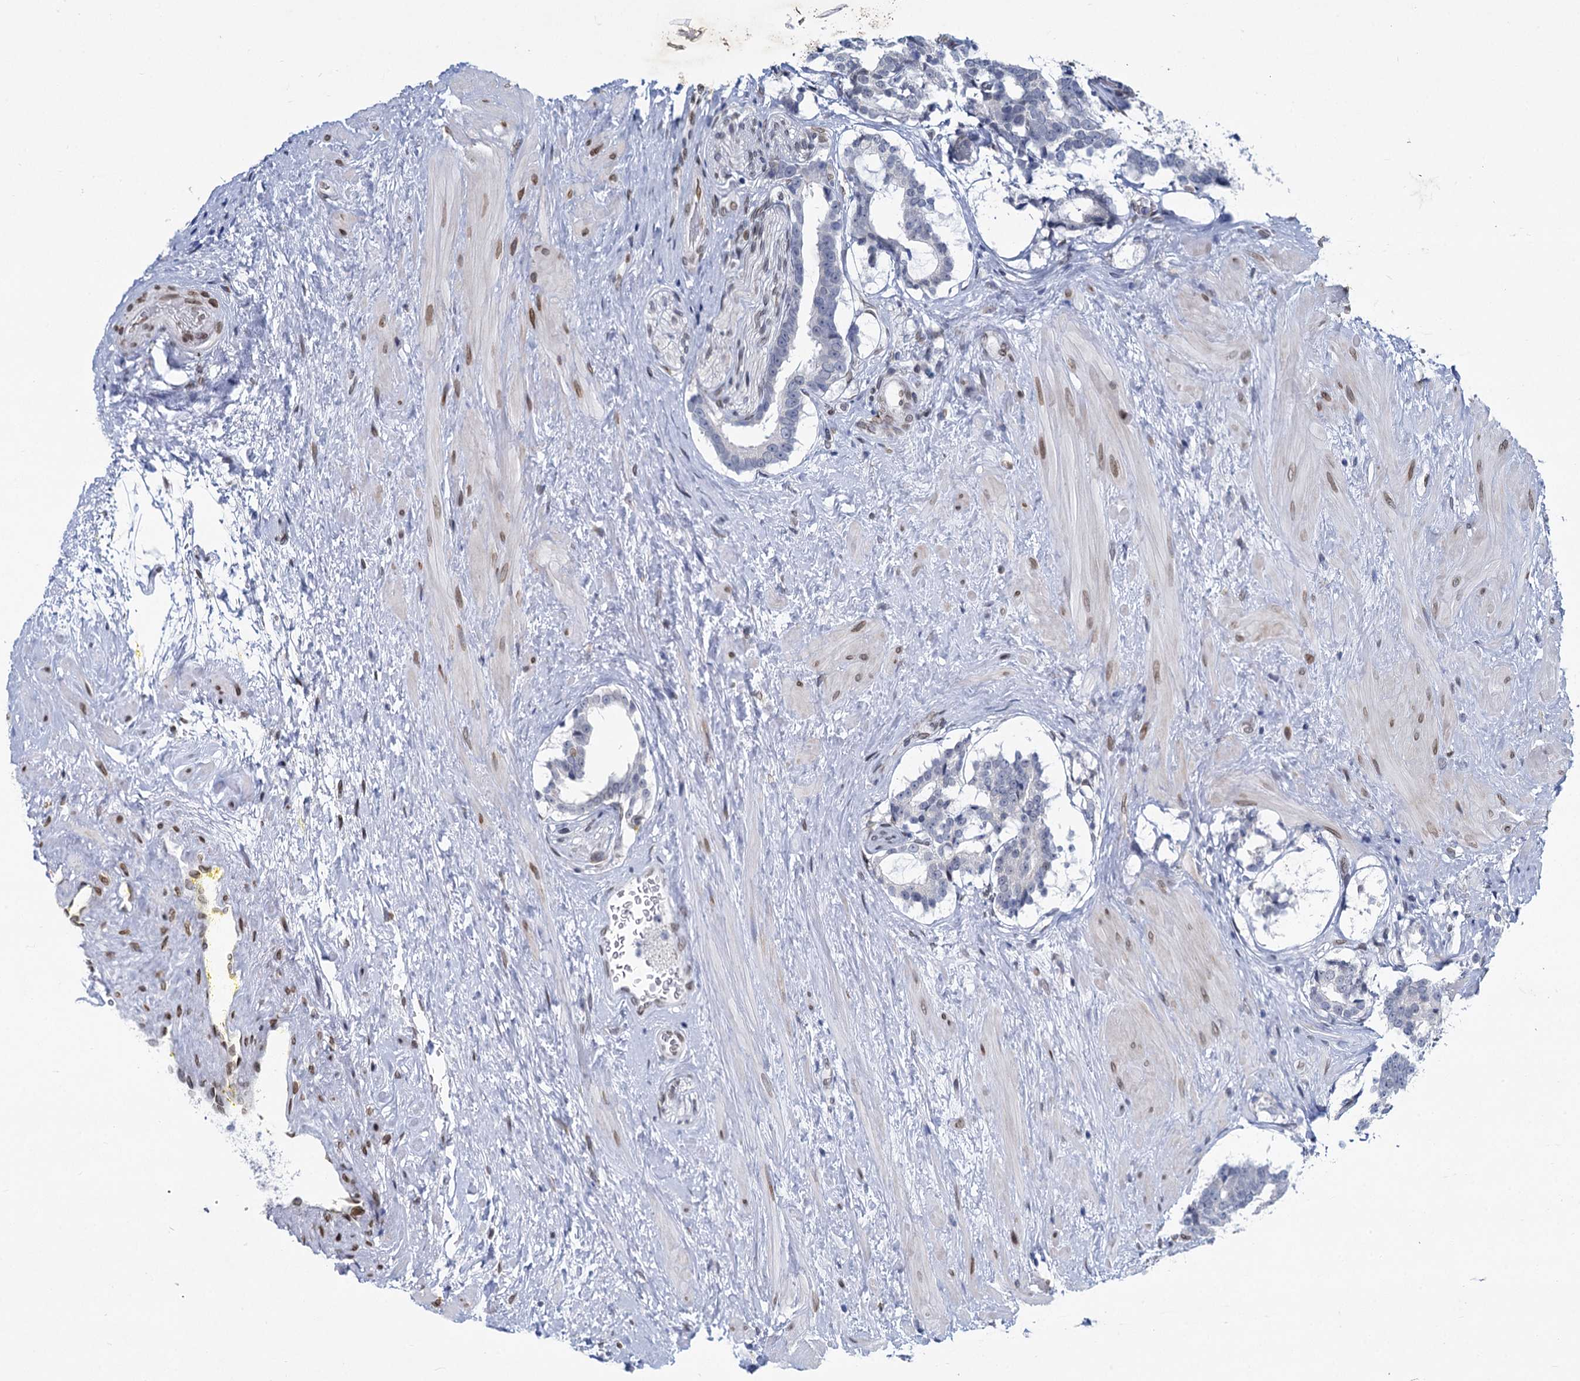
{"staining": {"intensity": "negative", "quantity": "none", "location": "none"}, "tissue": "prostate cancer", "cell_type": "Tumor cells", "image_type": "cancer", "snomed": [{"axis": "morphology", "description": "Adenocarcinoma, High grade"}, {"axis": "topography", "description": "Prostate"}], "caption": "Immunohistochemistry (IHC) micrograph of neoplastic tissue: human prostate cancer (high-grade adenocarcinoma) stained with DAB (3,3'-diaminobenzidine) demonstrates no significant protein expression in tumor cells.", "gene": "PRSS35", "patient": {"sex": "male", "age": 58}}